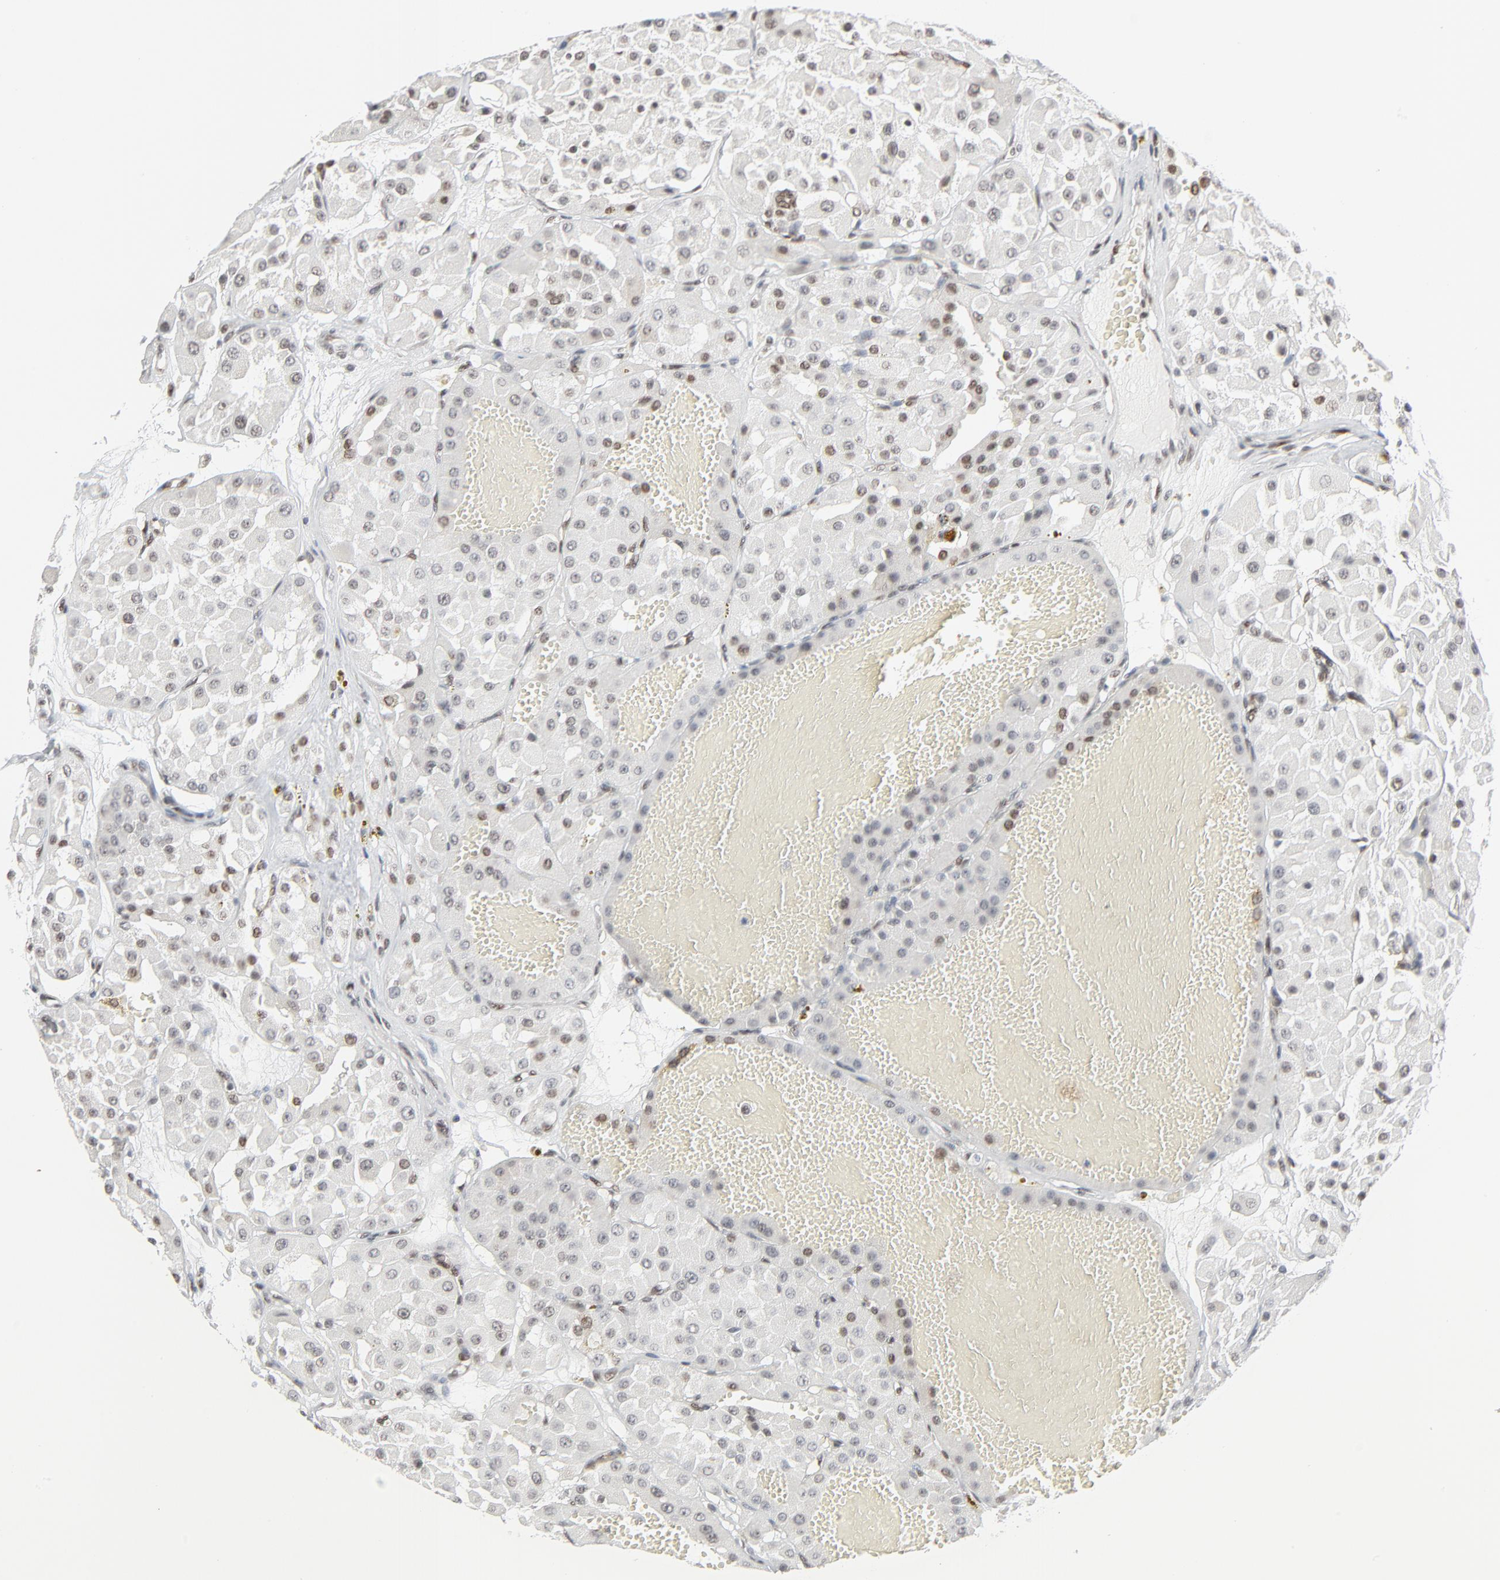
{"staining": {"intensity": "weak", "quantity": "<25%", "location": "nuclear"}, "tissue": "renal cancer", "cell_type": "Tumor cells", "image_type": "cancer", "snomed": [{"axis": "morphology", "description": "Adenocarcinoma, uncertain malignant potential"}, {"axis": "topography", "description": "Kidney"}], "caption": "Photomicrograph shows no significant protein positivity in tumor cells of renal adenocarcinoma,  uncertain malignant potential.", "gene": "CUX1", "patient": {"sex": "male", "age": 63}}